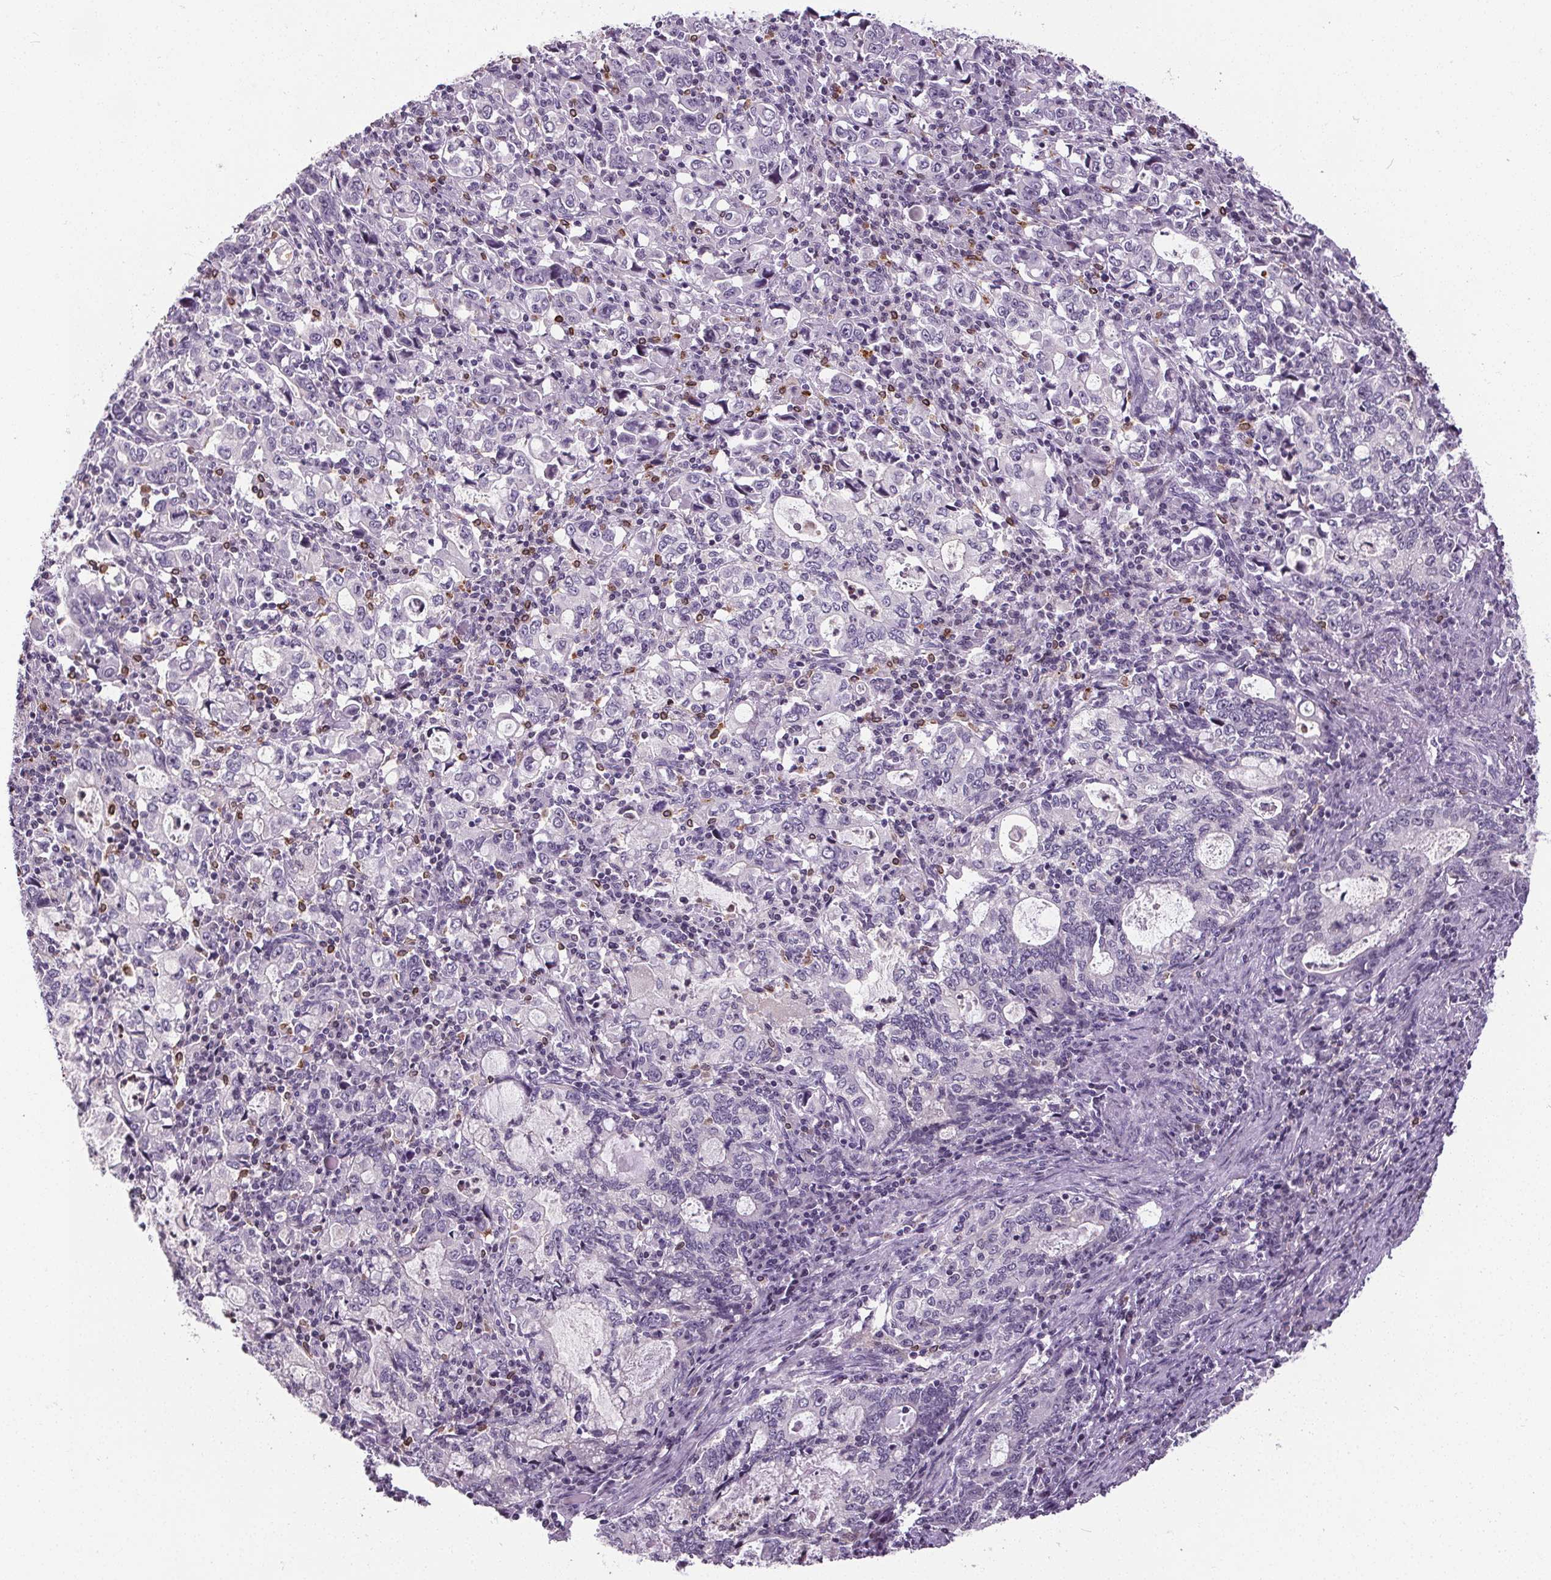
{"staining": {"intensity": "negative", "quantity": "none", "location": "none"}, "tissue": "stomach cancer", "cell_type": "Tumor cells", "image_type": "cancer", "snomed": [{"axis": "morphology", "description": "Adenocarcinoma, NOS"}, {"axis": "topography", "description": "Stomach, lower"}], "caption": "There is no significant staining in tumor cells of stomach adenocarcinoma.", "gene": "TMEM240", "patient": {"sex": "female", "age": 72}}